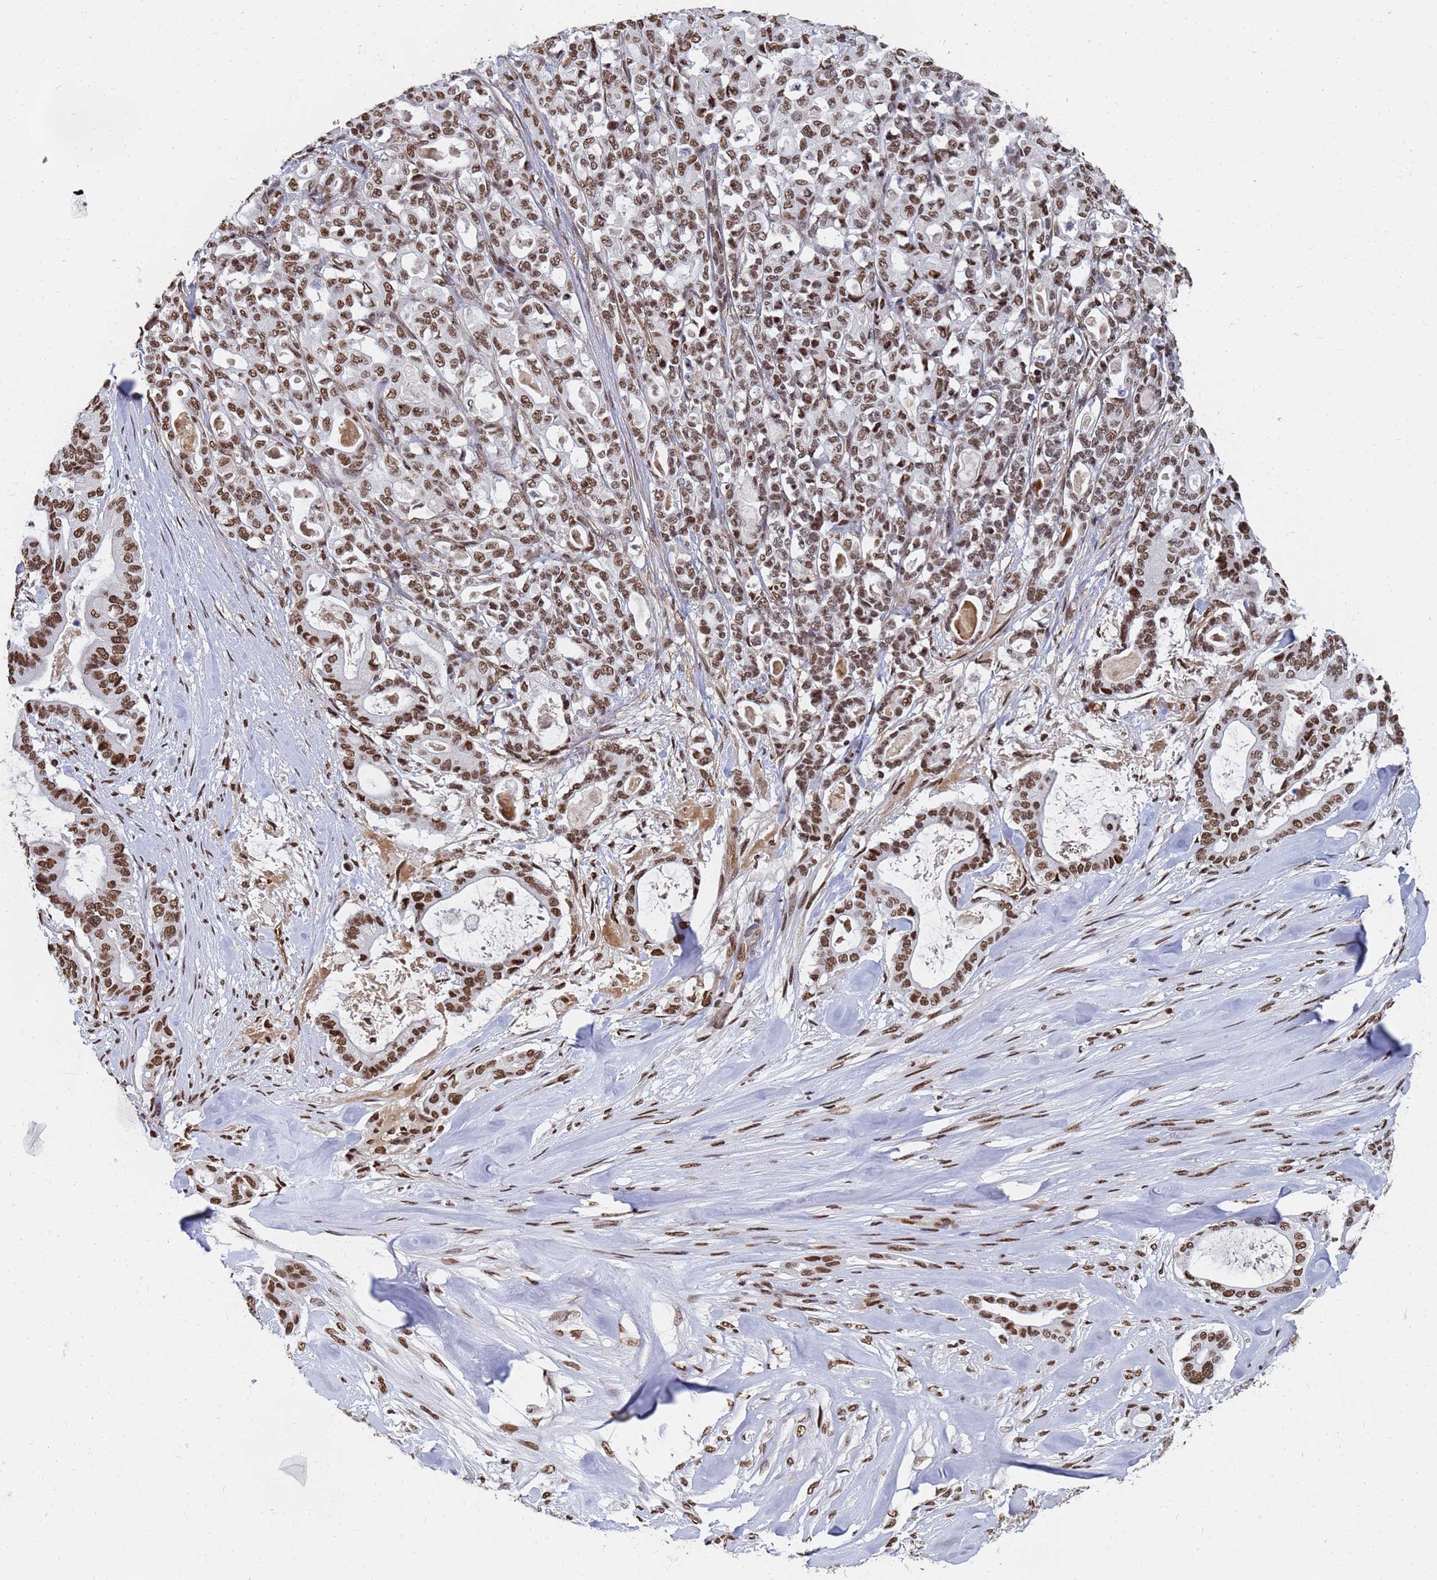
{"staining": {"intensity": "moderate", "quantity": ">75%", "location": "nuclear"}, "tissue": "pancreatic cancer", "cell_type": "Tumor cells", "image_type": "cancer", "snomed": [{"axis": "morphology", "description": "Adenocarcinoma, NOS"}, {"axis": "topography", "description": "Pancreas"}], "caption": "Immunohistochemical staining of pancreatic cancer (adenocarcinoma) demonstrates medium levels of moderate nuclear staining in approximately >75% of tumor cells. Nuclei are stained in blue.", "gene": "RAVER2", "patient": {"sex": "male", "age": 63}}